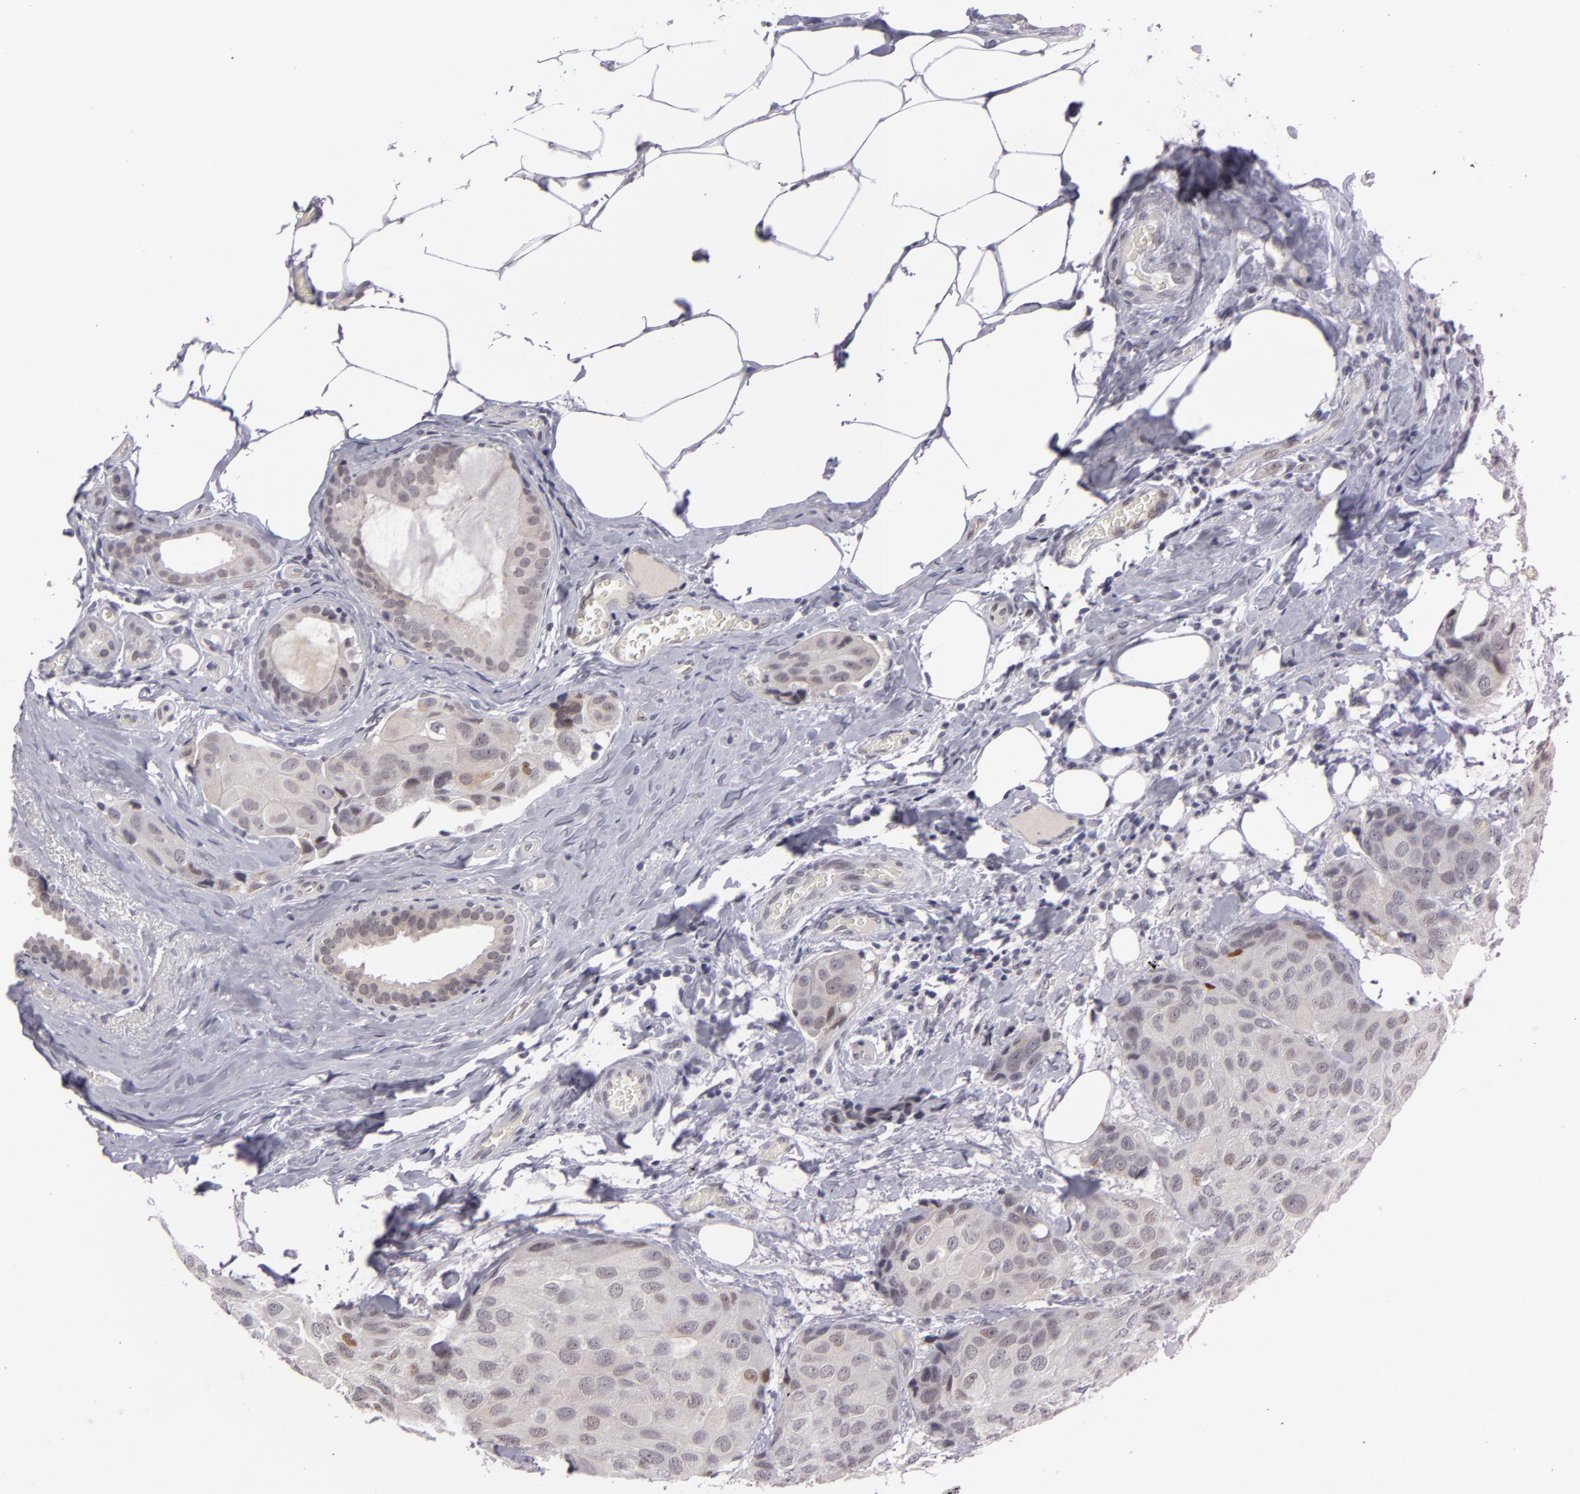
{"staining": {"intensity": "weak", "quantity": "<25%", "location": "nuclear"}, "tissue": "breast cancer", "cell_type": "Tumor cells", "image_type": "cancer", "snomed": [{"axis": "morphology", "description": "Duct carcinoma"}, {"axis": "topography", "description": "Breast"}], "caption": "Protein analysis of breast cancer shows no significant staining in tumor cells.", "gene": "ZNF205", "patient": {"sex": "female", "age": 68}}